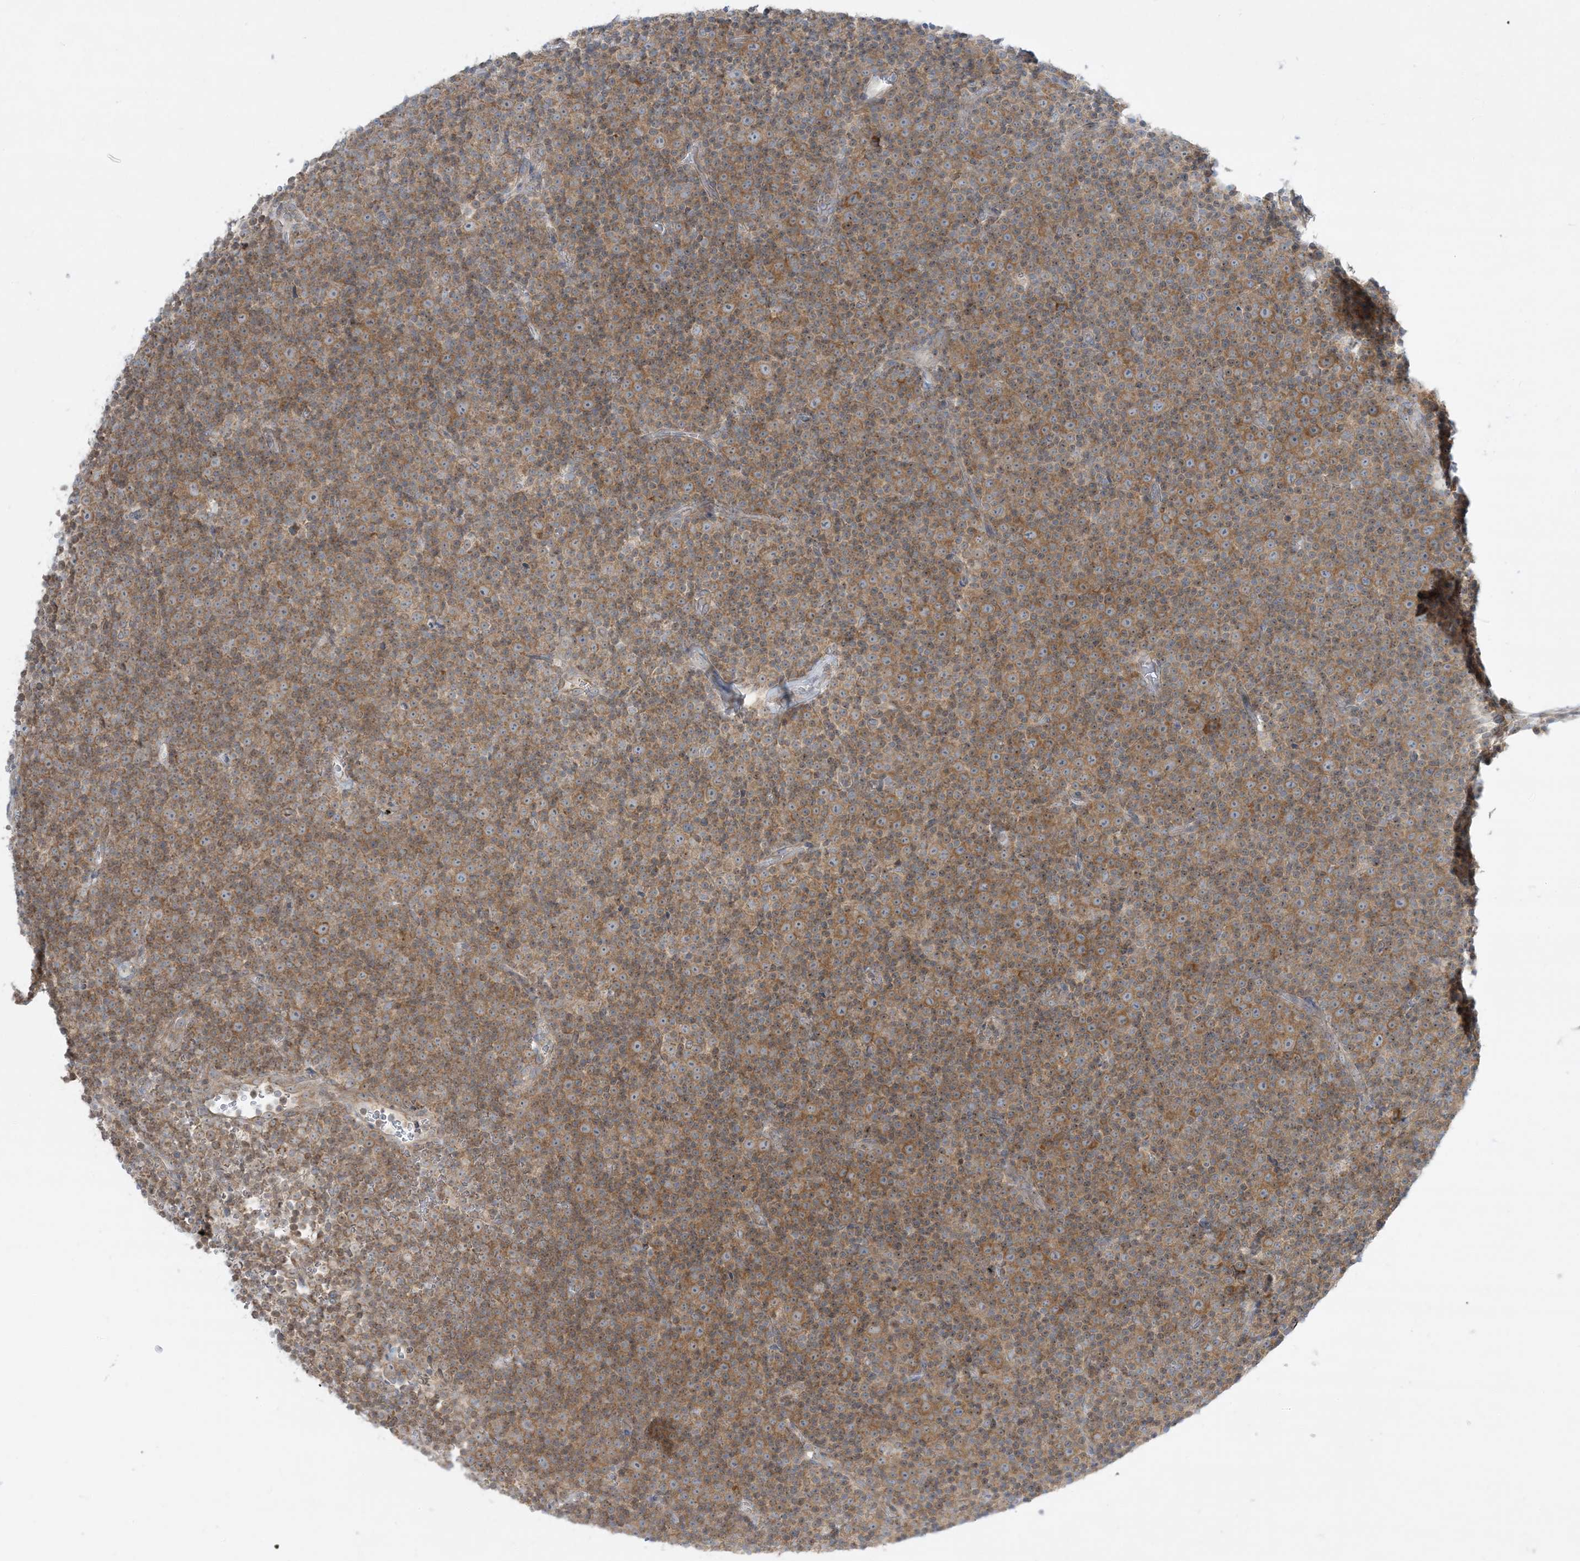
{"staining": {"intensity": "moderate", "quantity": ">75%", "location": "cytoplasmic/membranous"}, "tissue": "lymphoma", "cell_type": "Tumor cells", "image_type": "cancer", "snomed": [{"axis": "morphology", "description": "Malignant lymphoma, non-Hodgkin's type, Low grade"}, {"axis": "topography", "description": "Lymph node"}], "caption": "Immunohistochemistry (IHC) image of lymphoma stained for a protein (brown), which shows medium levels of moderate cytoplasmic/membranous staining in about >75% of tumor cells.", "gene": "RPP40", "patient": {"sex": "female", "age": 67}}